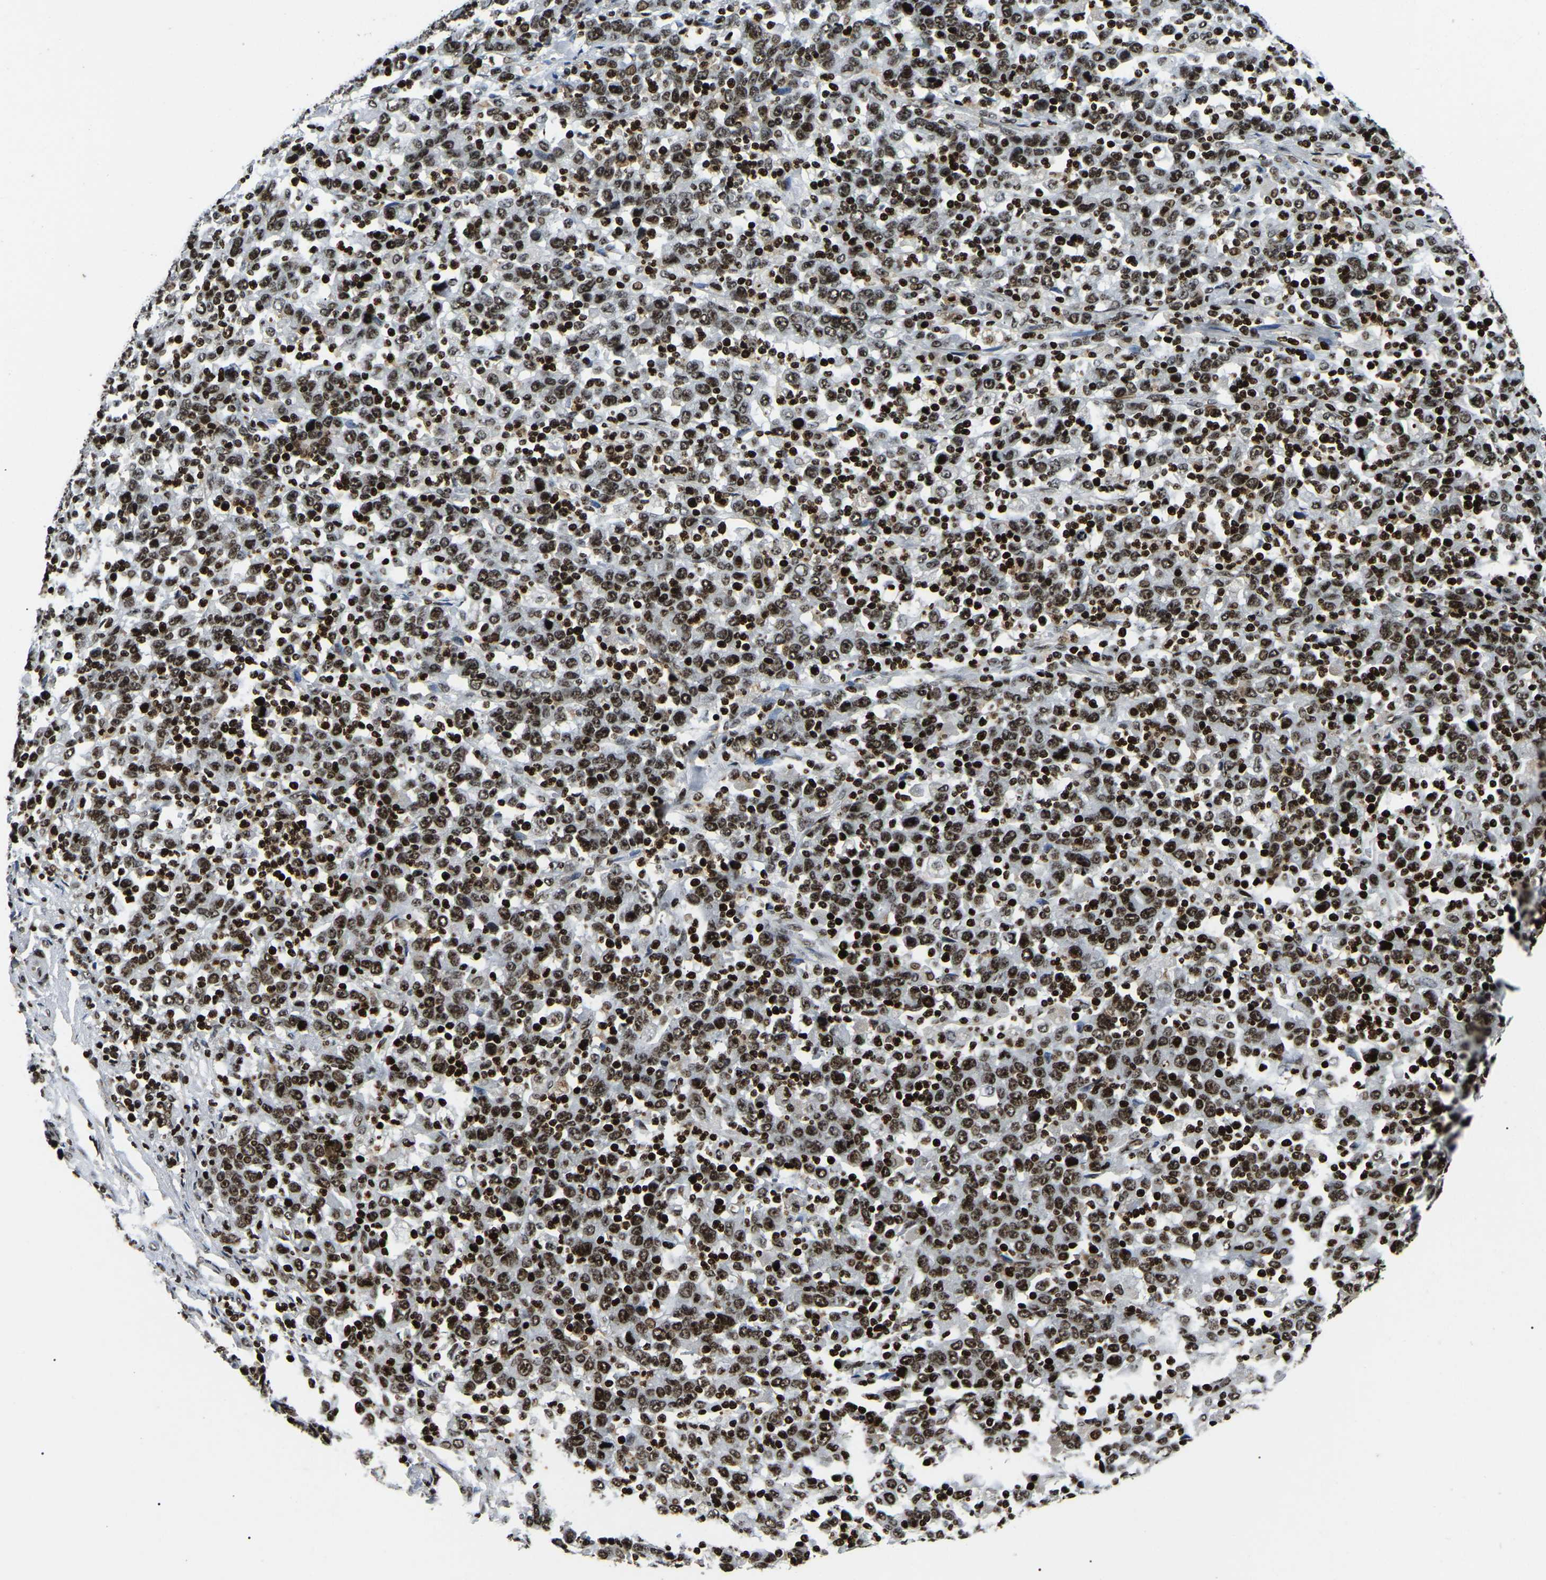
{"staining": {"intensity": "moderate", "quantity": ">75%", "location": "nuclear"}, "tissue": "stomach cancer", "cell_type": "Tumor cells", "image_type": "cancer", "snomed": [{"axis": "morphology", "description": "Adenocarcinoma, NOS"}, {"axis": "topography", "description": "Stomach, upper"}], "caption": "DAB (3,3'-diaminobenzidine) immunohistochemical staining of stomach cancer (adenocarcinoma) reveals moderate nuclear protein staining in approximately >75% of tumor cells.", "gene": "LRRC61", "patient": {"sex": "male", "age": 69}}